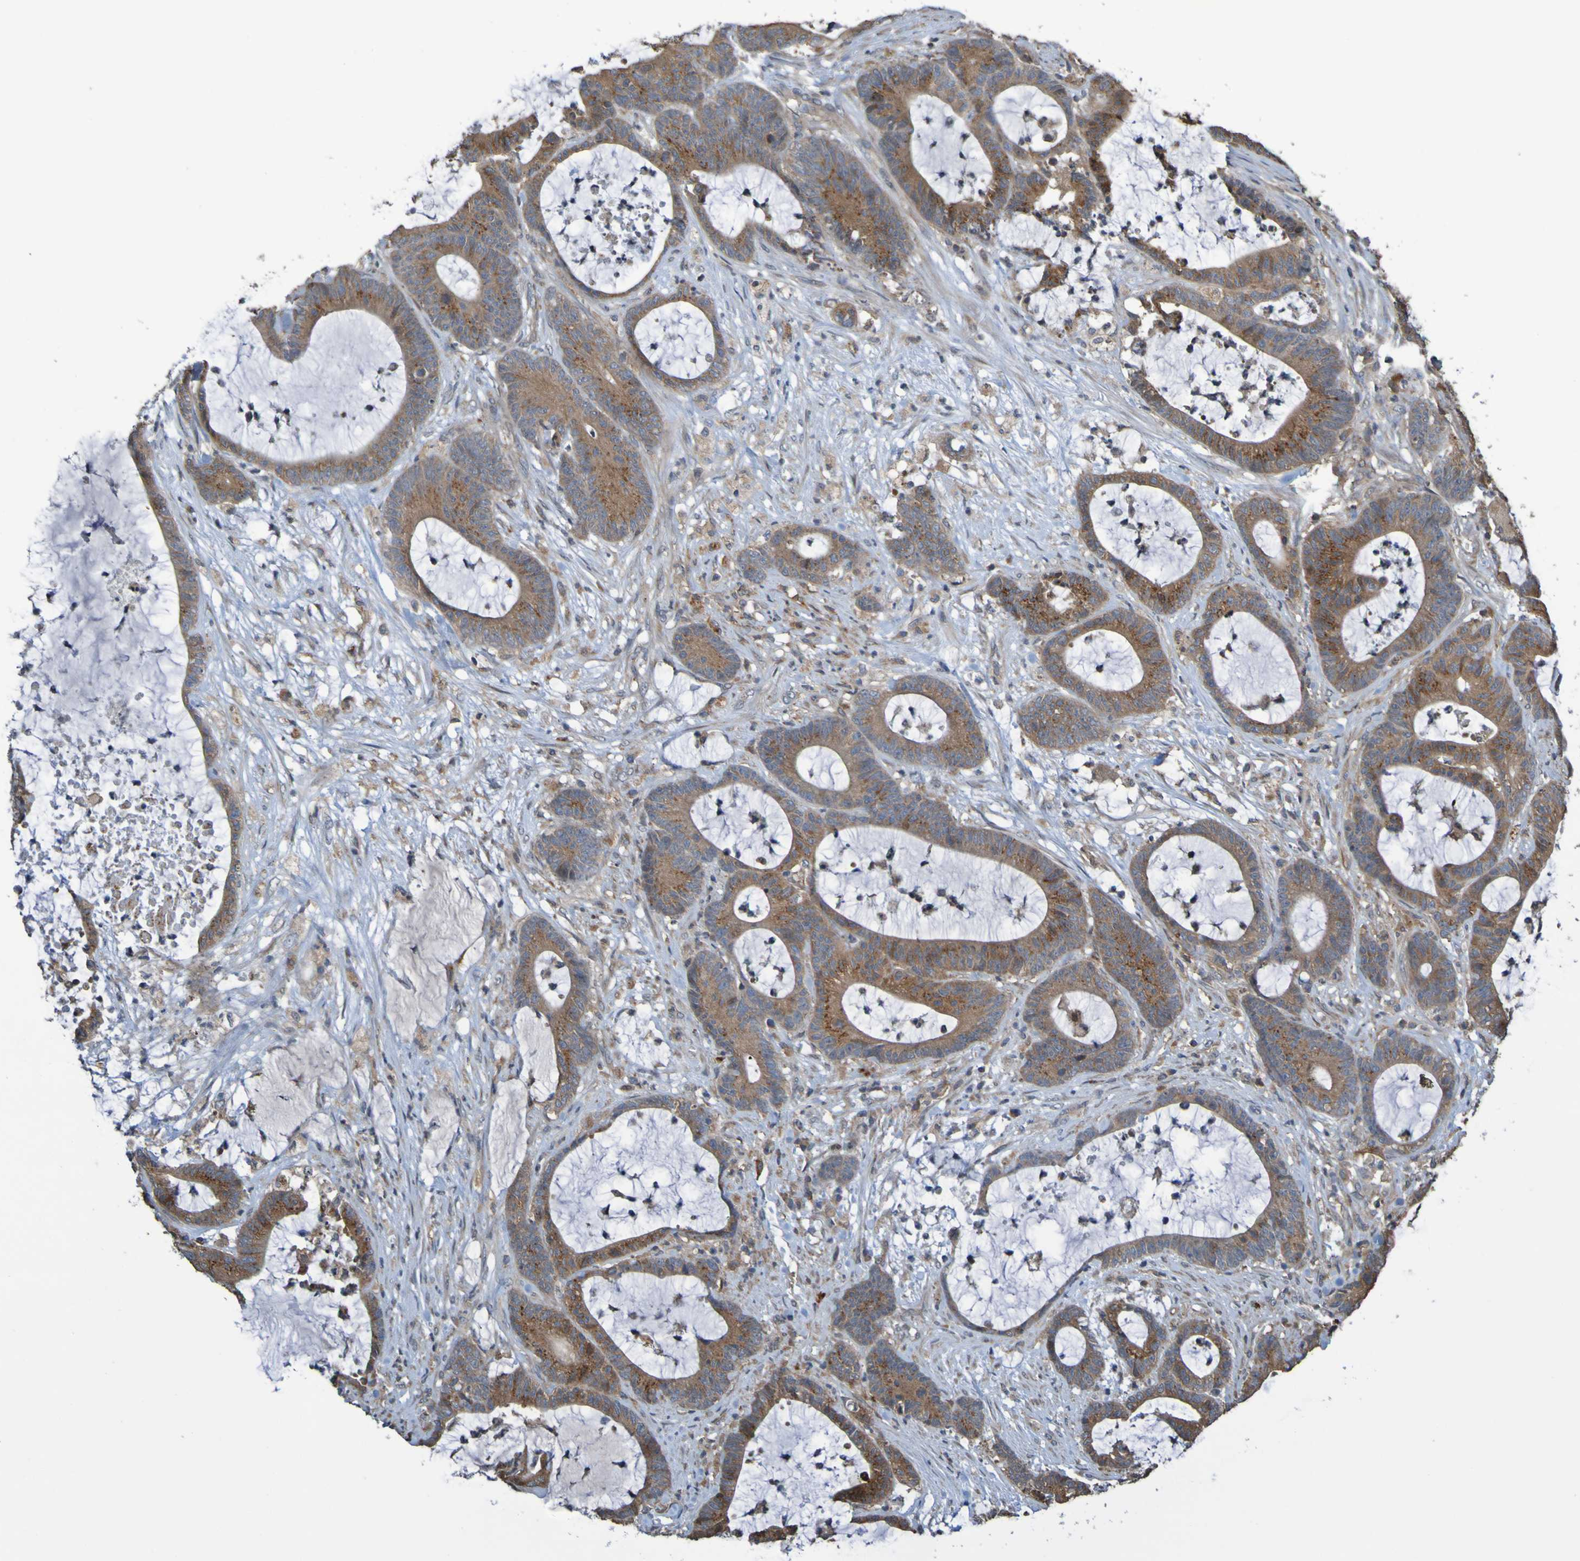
{"staining": {"intensity": "moderate", "quantity": ">75%", "location": "cytoplasmic/membranous"}, "tissue": "colorectal cancer", "cell_type": "Tumor cells", "image_type": "cancer", "snomed": [{"axis": "morphology", "description": "Adenocarcinoma, NOS"}, {"axis": "topography", "description": "Colon"}], "caption": "Protein staining shows moderate cytoplasmic/membranous staining in approximately >75% of tumor cells in colorectal cancer (adenocarcinoma). Ihc stains the protein of interest in brown and the nuclei are stained blue.", "gene": "UCN", "patient": {"sex": "female", "age": 84}}